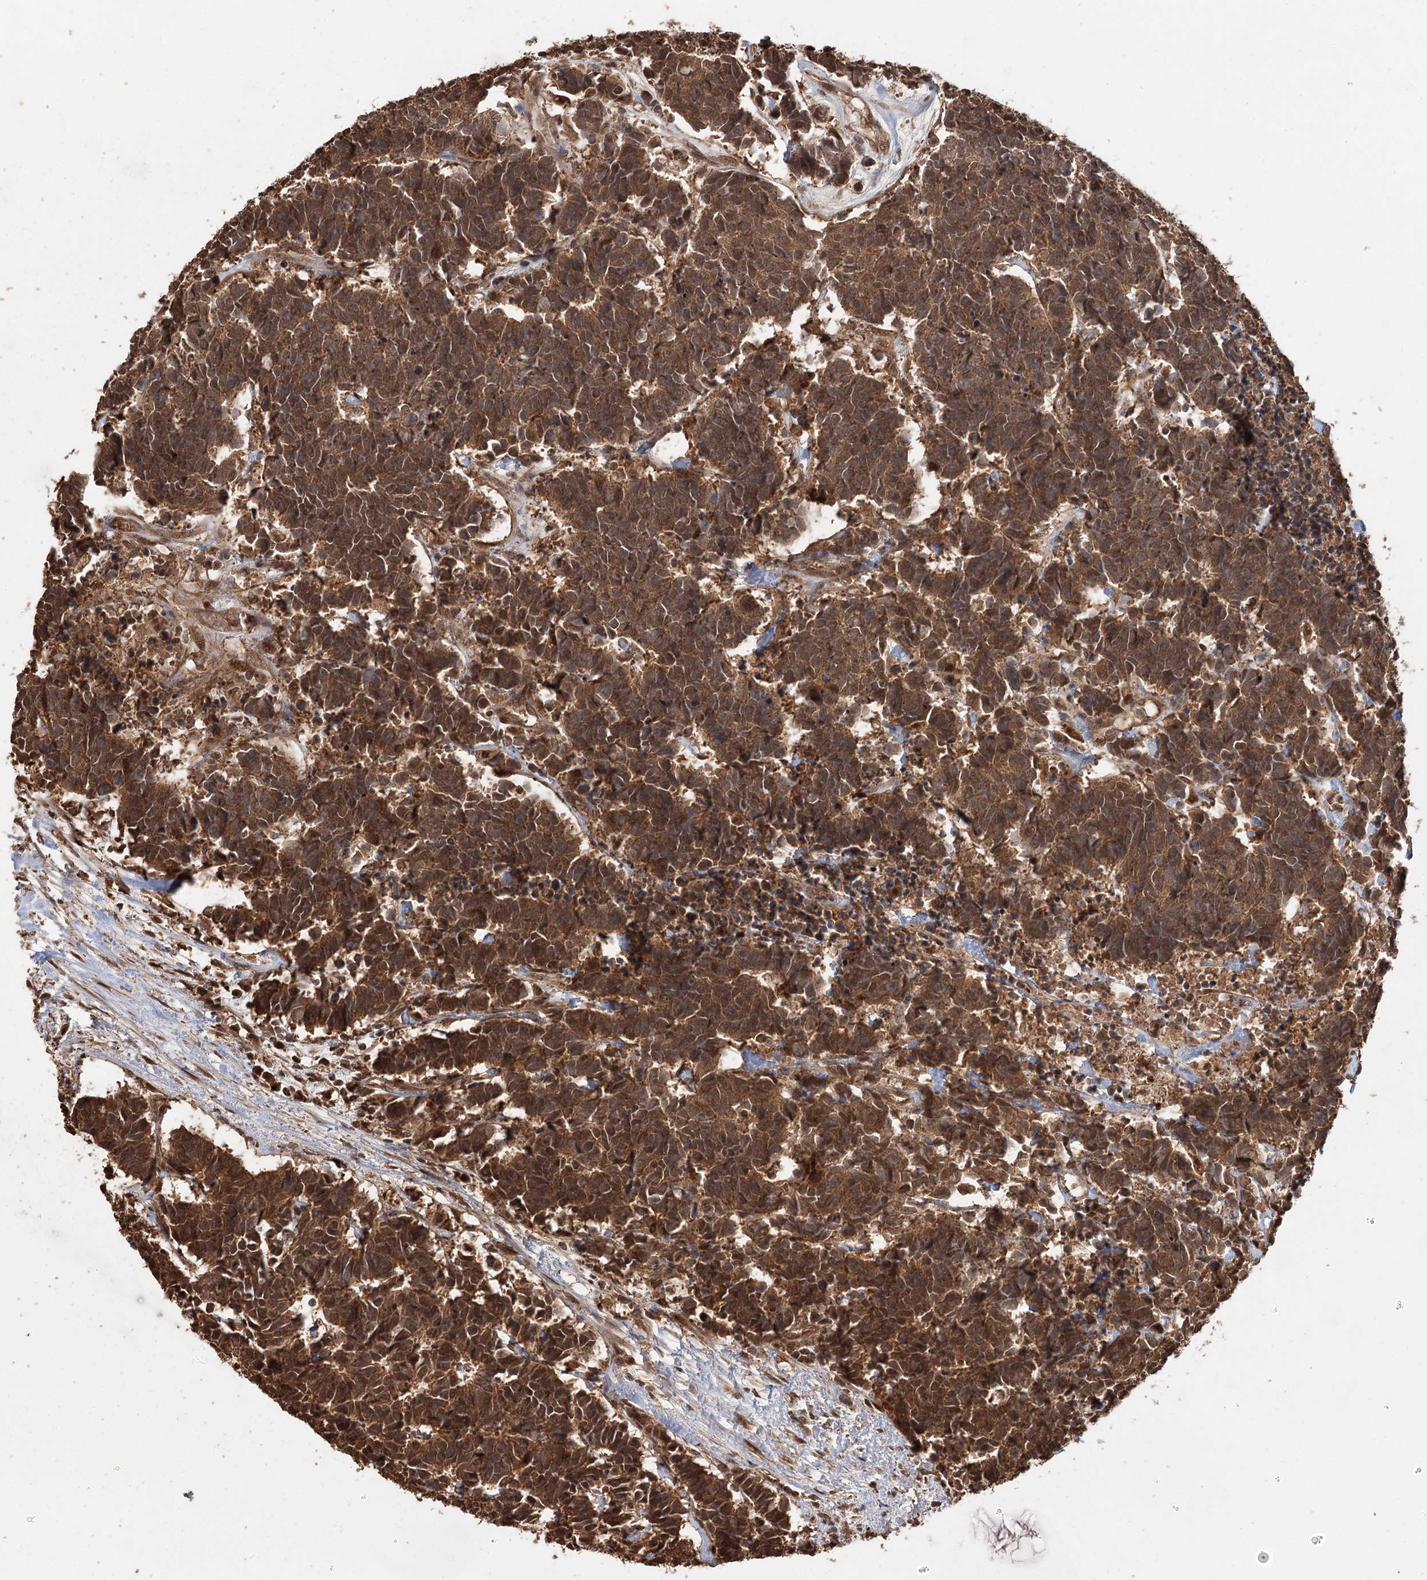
{"staining": {"intensity": "strong", "quantity": ">75%", "location": "cytoplasmic/membranous,nuclear"}, "tissue": "carcinoid", "cell_type": "Tumor cells", "image_type": "cancer", "snomed": [{"axis": "morphology", "description": "Carcinoma, NOS"}, {"axis": "morphology", "description": "Carcinoid, malignant, NOS"}, {"axis": "topography", "description": "Urinary bladder"}], "caption": "This image demonstrates IHC staining of human carcinoid, with high strong cytoplasmic/membranous and nuclear expression in about >75% of tumor cells.", "gene": "N6AMT1", "patient": {"sex": "male", "age": 57}}